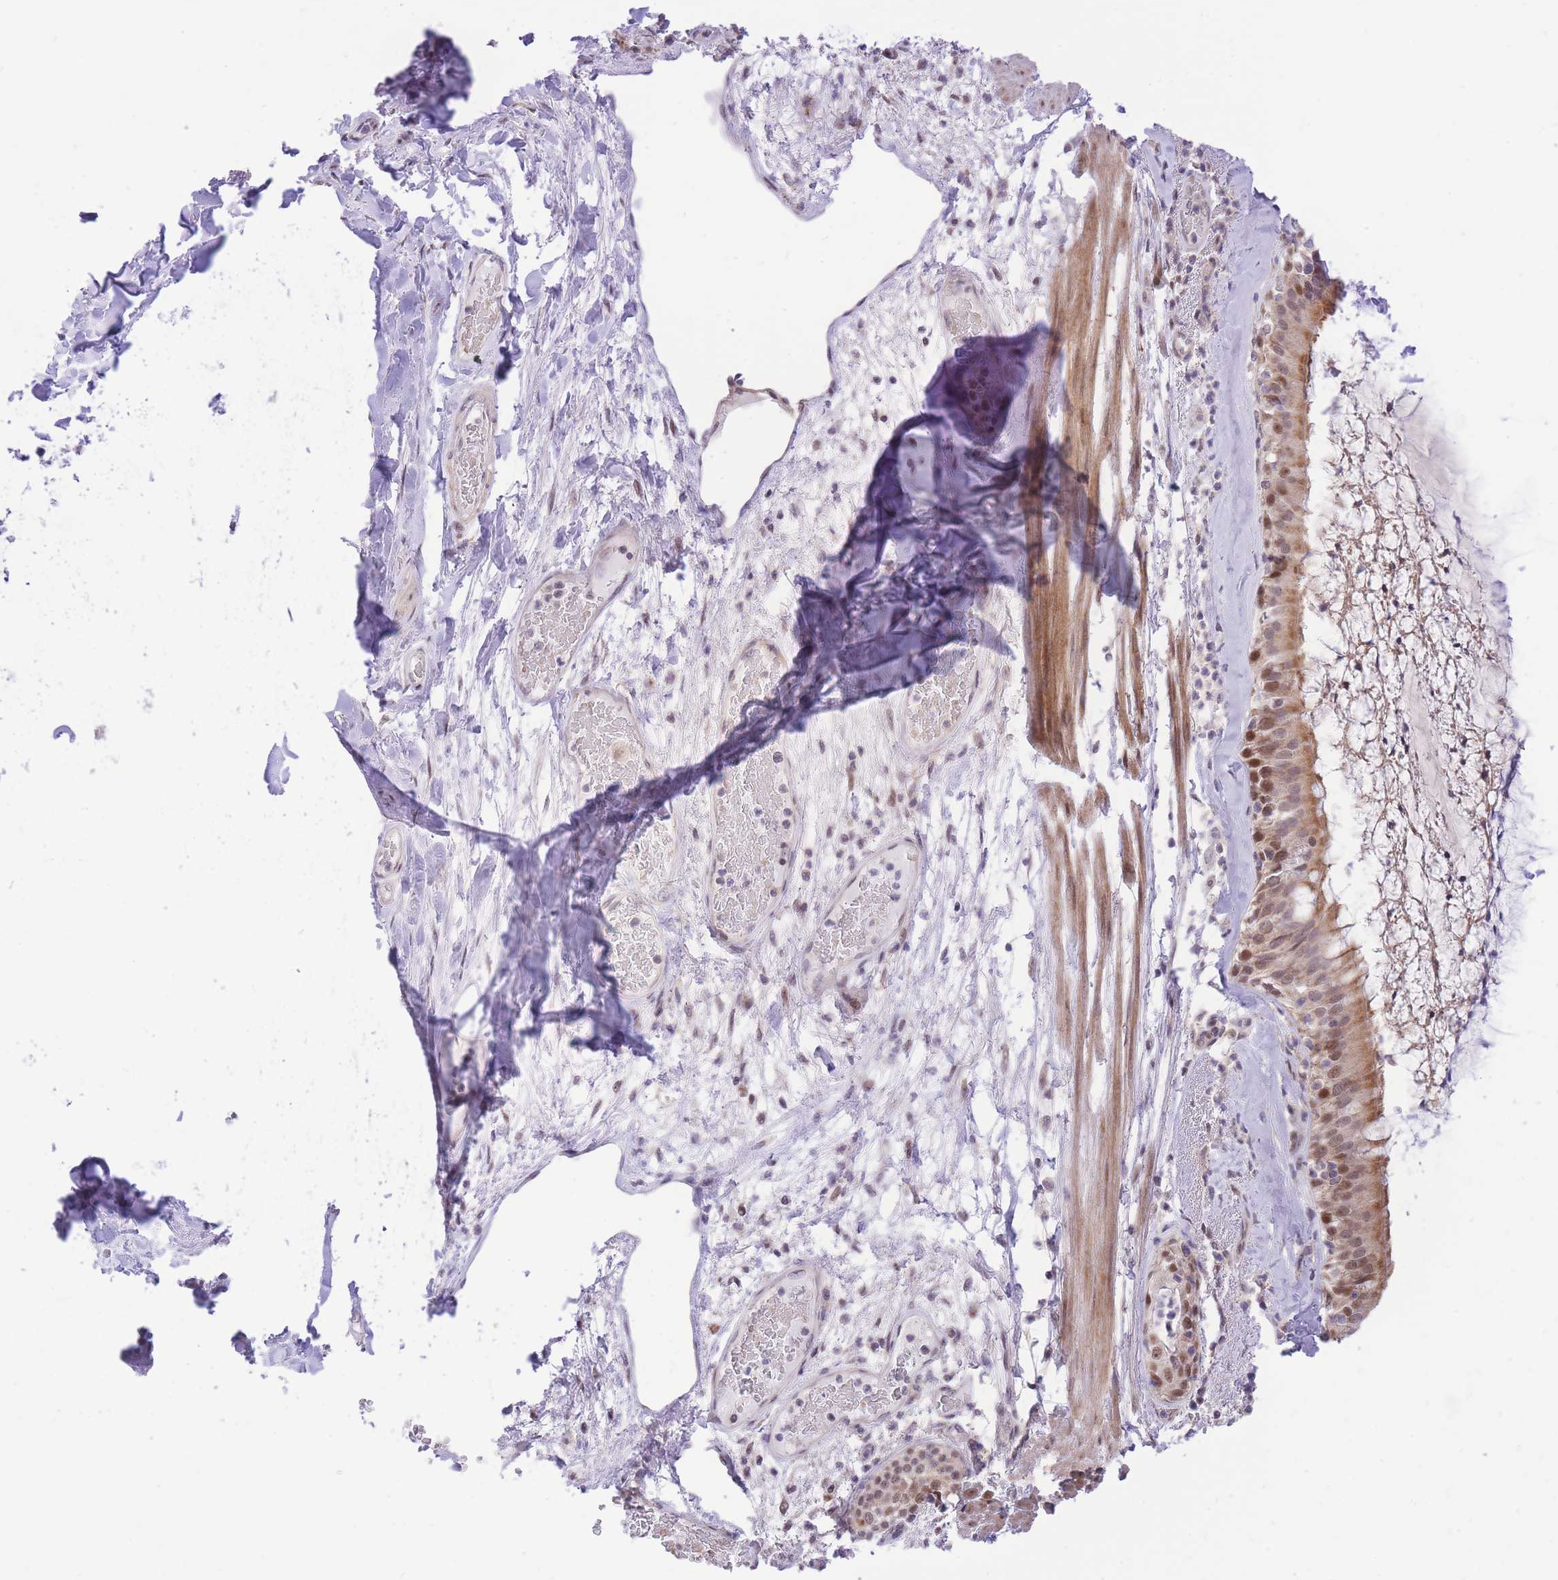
{"staining": {"intensity": "moderate", "quantity": ">75%", "location": "cytoplasmic/membranous,nuclear"}, "tissue": "bronchus", "cell_type": "Respiratory epithelial cells", "image_type": "normal", "snomed": [{"axis": "morphology", "description": "Normal tissue, NOS"}, {"axis": "topography", "description": "Cartilage tissue"}, {"axis": "topography", "description": "Bronchus"}], "caption": "Immunohistochemistry histopathology image of normal human bronchus stained for a protein (brown), which shows medium levels of moderate cytoplasmic/membranous,nuclear positivity in about >75% of respiratory epithelial cells.", "gene": "MINDY2", "patient": {"sex": "male", "age": 63}}